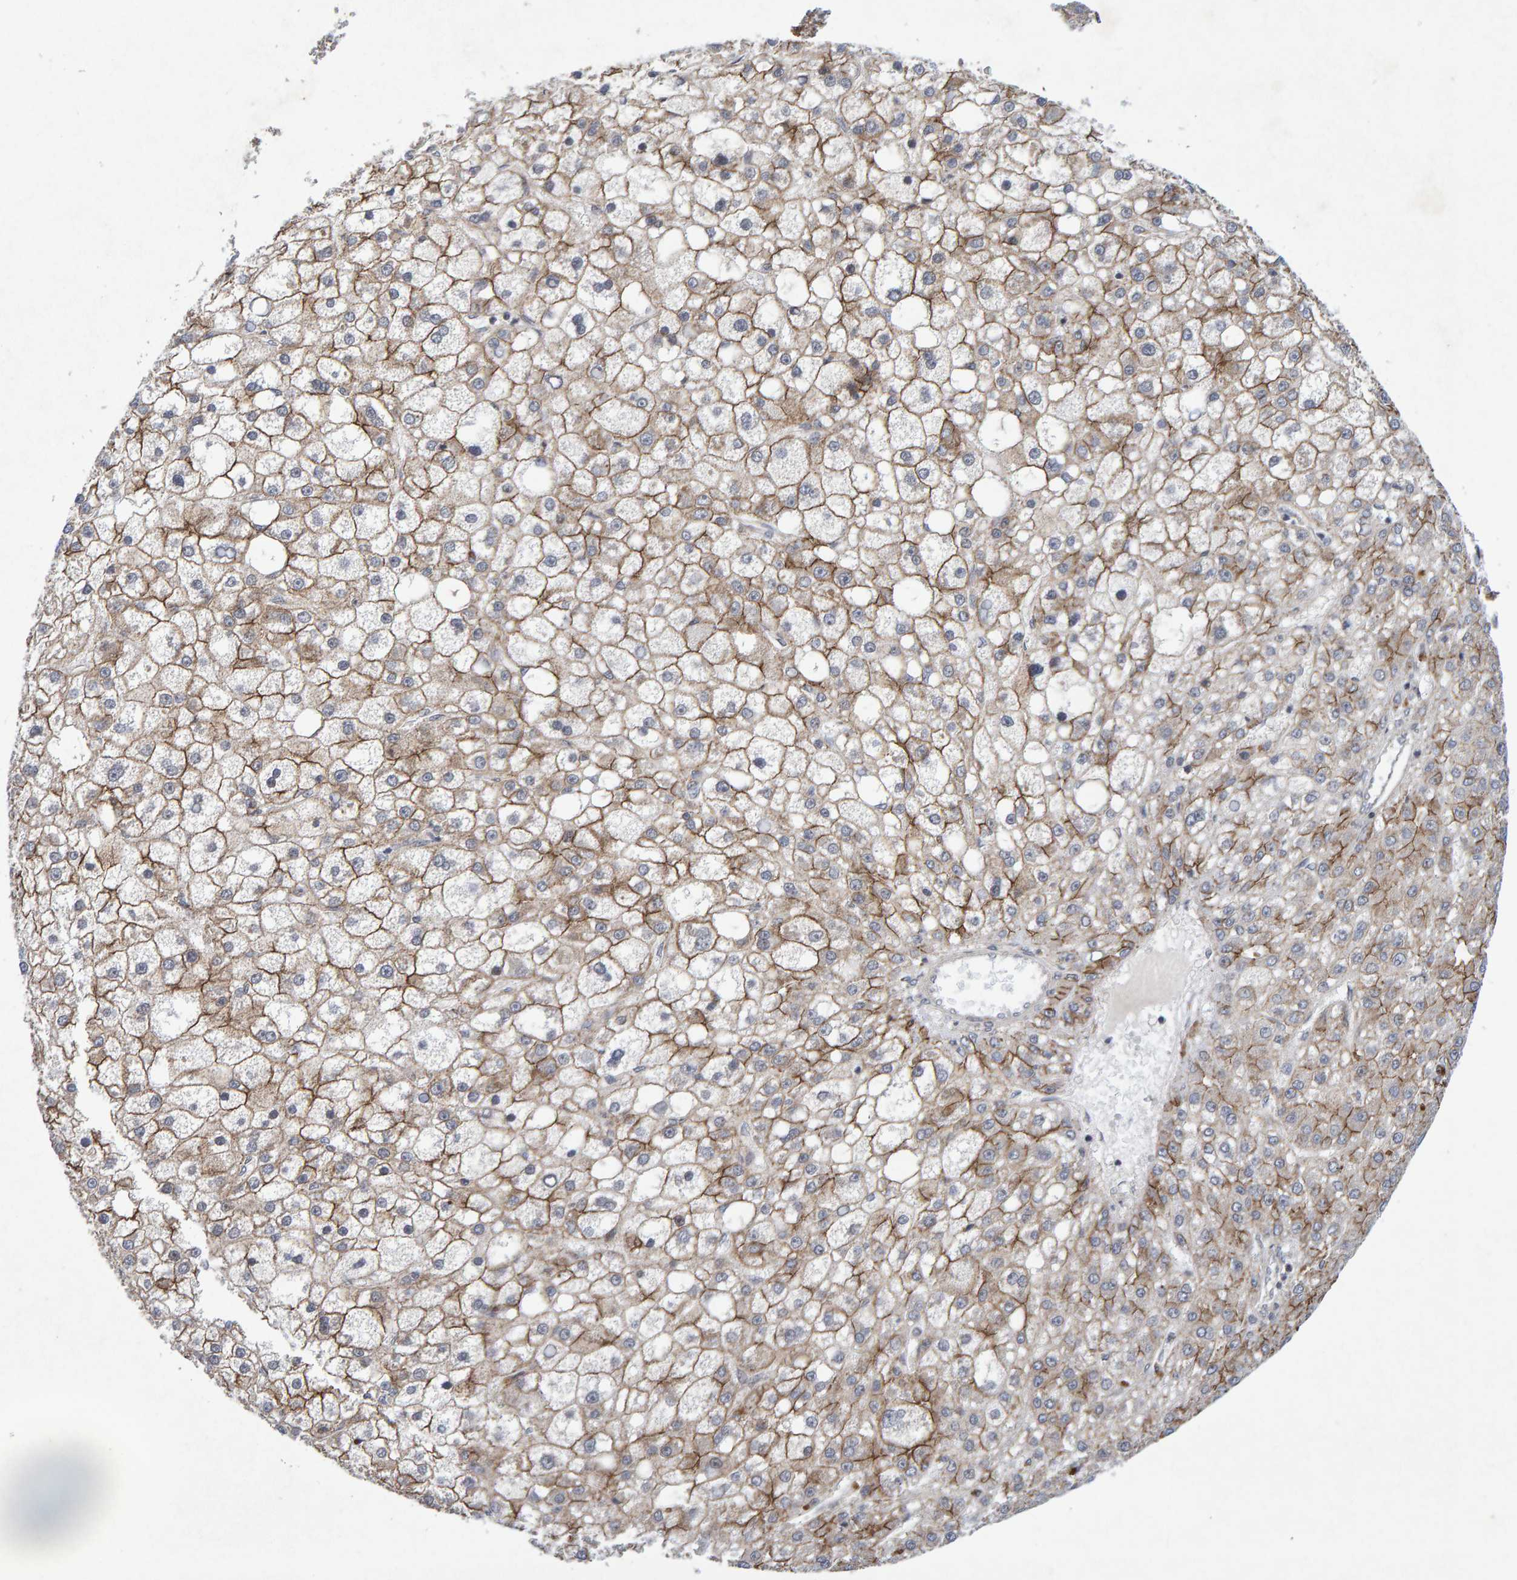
{"staining": {"intensity": "moderate", "quantity": ">75%", "location": "cytoplasmic/membranous"}, "tissue": "liver cancer", "cell_type": "Tumor cells", "image_type": "cancer", "snomed": [{"axis": "morphology", "description": "Carcinoma, Hepatocellular, NOS"}, {"axis": "topography", "description": "Liver"}], "caption": "This is an image of immunohistochemistry (IHC) staining of liver cancer, which shows moderate positivity in the cytoplasmic/membranous of tumor cells.", "gene": "CDH2", "patient": {"sex": "male", "age": 67}}